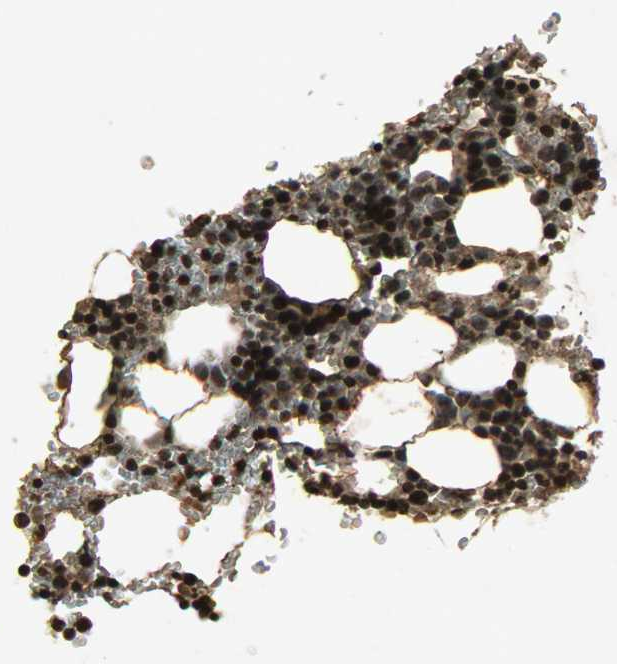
{"staining": {"intensity": "strong", "quantity": ">75%", "location": "cytoplasmic/membranous,nuclear"}, "tissue": "bone marrow", "cell_type": "Hematopoietic cells", "image_type": "normal", "snomed": [{"axis": "morphology", "description": "Normal tissue, NOS"}, {"axis": "morphology", "description": "Inflammation, NOS"}, {"axis": "topography", "description": "Bone marrow"}], "caption": "Bone marrow stained with IHC reveals strong cytoplasmic/membranous,nuclear expression in about >75% of hematopoietic cells. Nuclei are stained in blue.", "gene": "PPP3R1", "patient": {"sex": "male", "age": 22}}